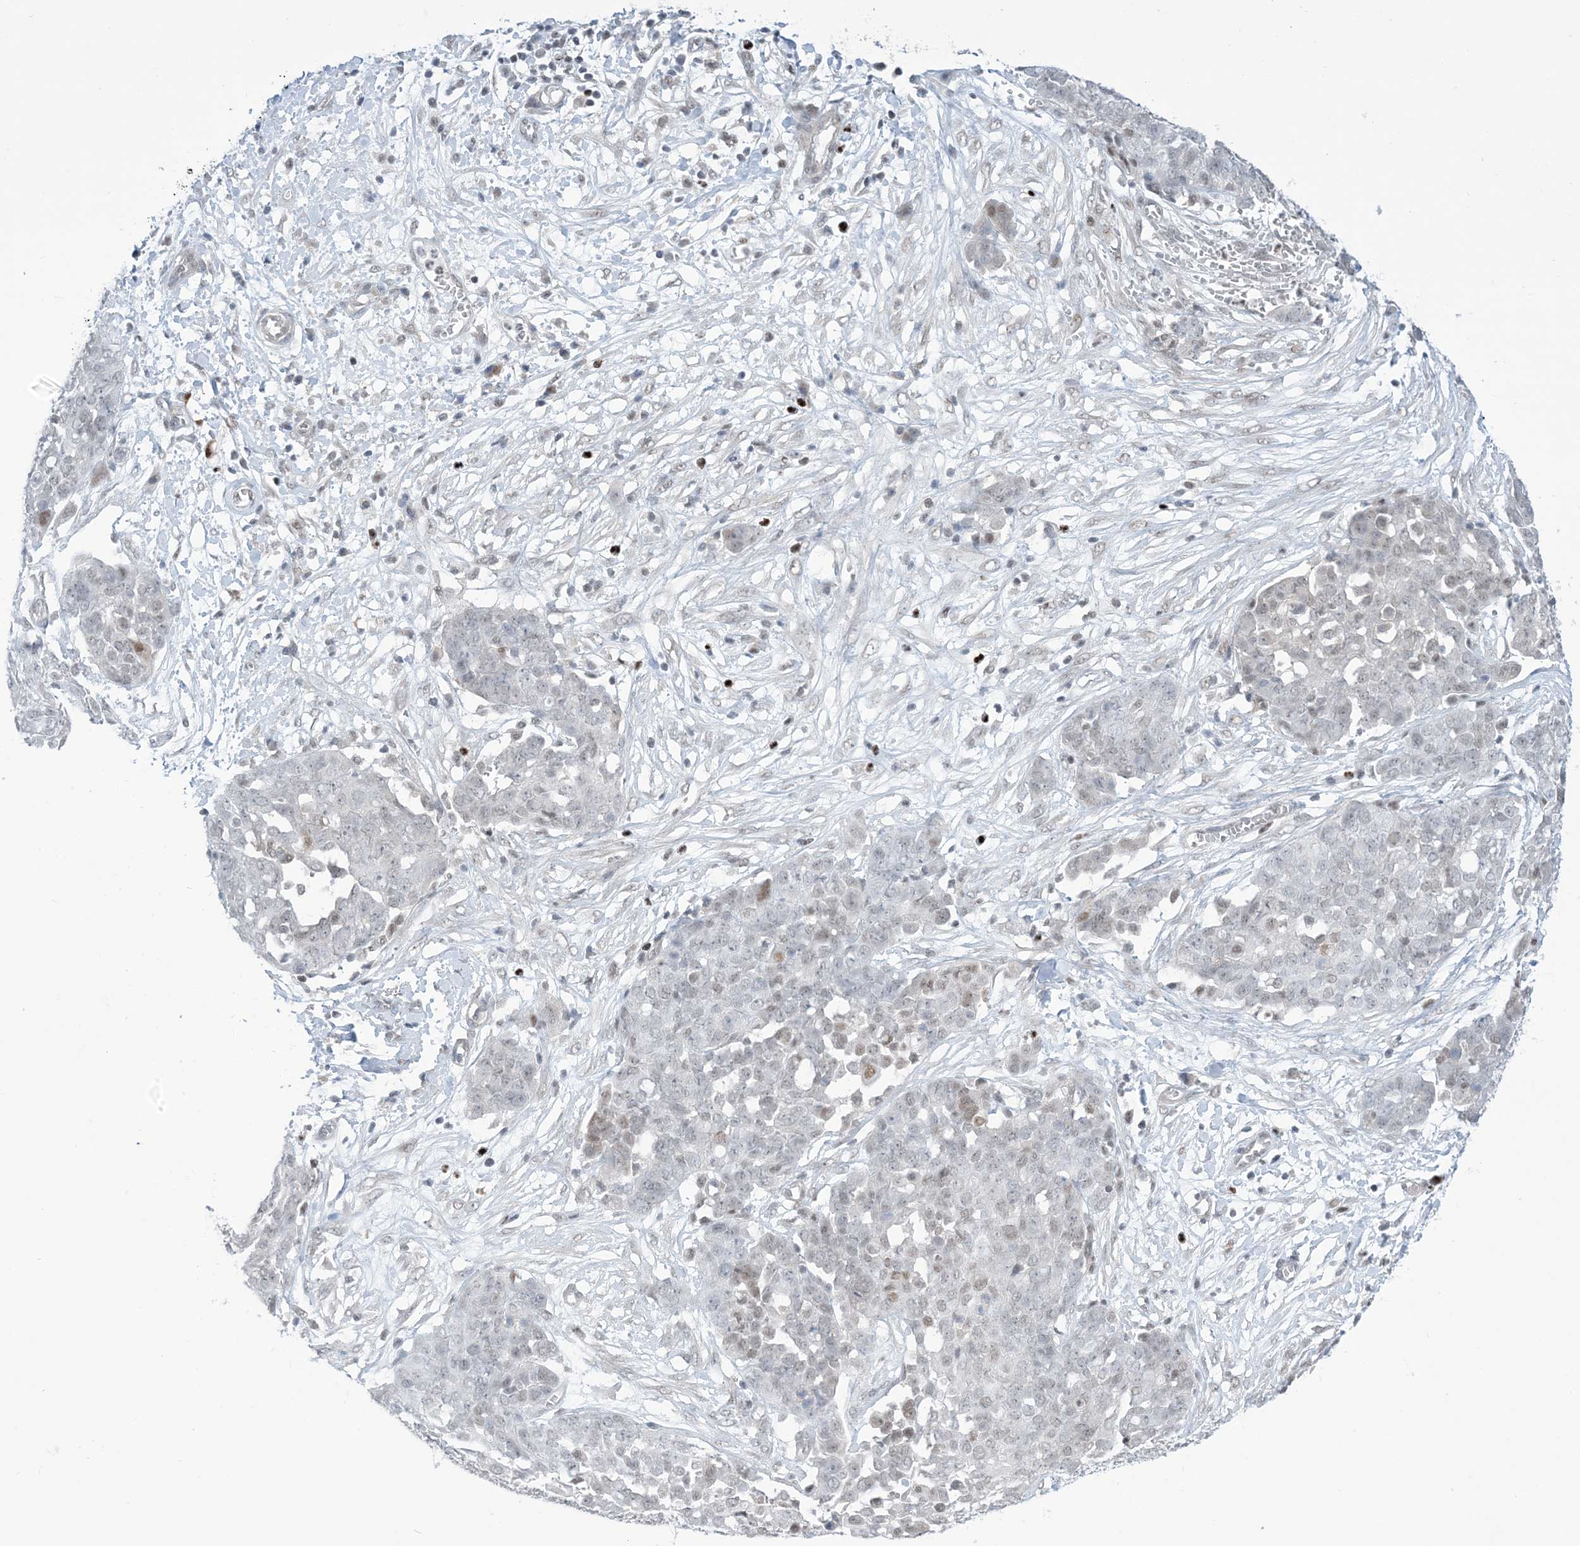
{"staining": {"intensity": "weak", "quantity": "<25%", "location": "nuclear"}, "tissue": "ovarian cancer", "cell_type": "Tumor cells", "image_type": "cancer", "snomed": [{"axis": "morphology", "description": "Cystadenocarcinoma, serous, NOS"}, {"axis": "topography", "description": "Soft tissue"}, {"axis": "topography", "description": "Ovary"}], "caption": "A histopathology image of human ovarian cancer (serous cystadenocarcinoma) is negative for staining in tumor cells.", "gene": "TFPT", "patient": {"sex": "female", "age": 57}}